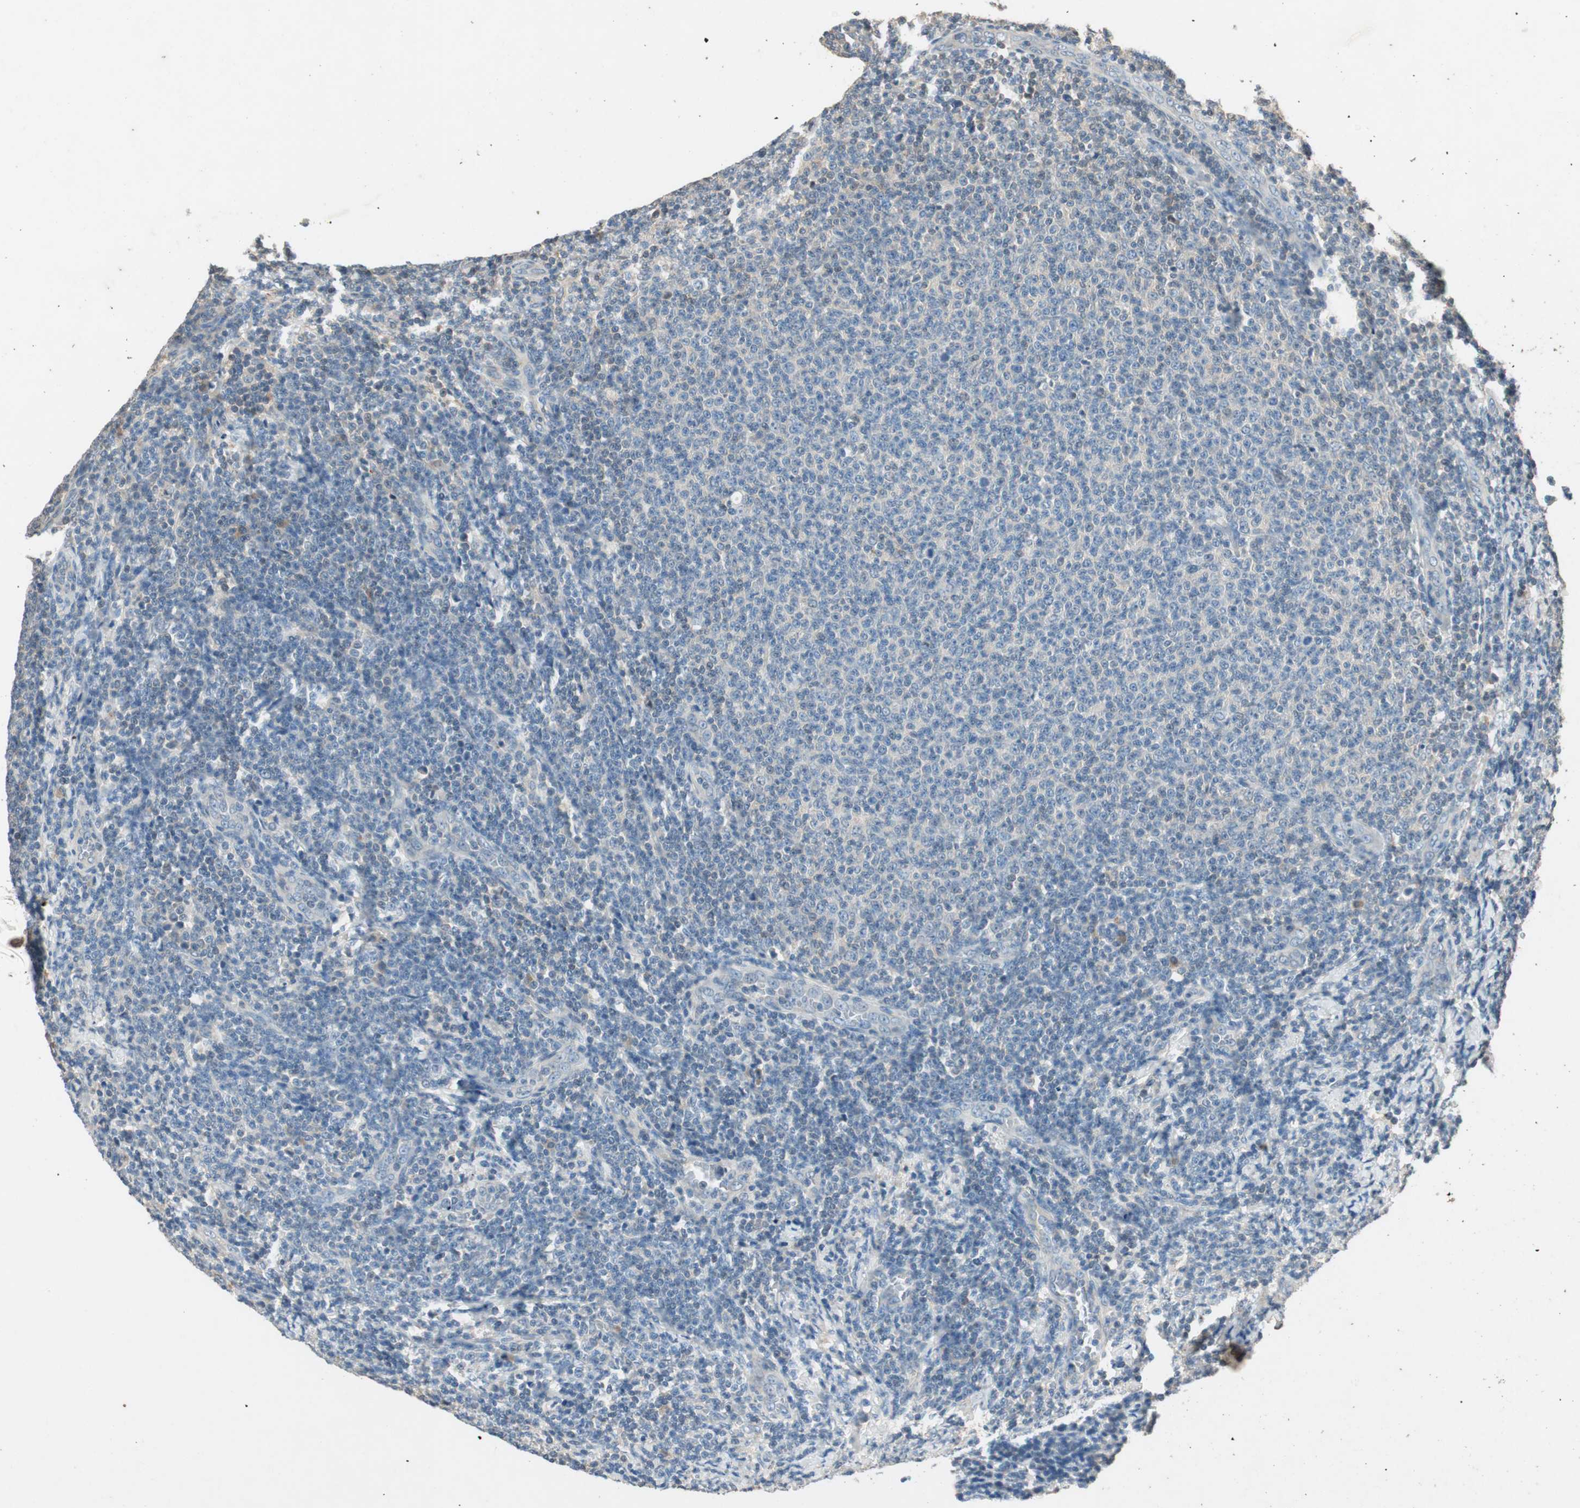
{"staining": {"intensity": "negative", "quantity": "none", "location": "none"}, "tissue": "lymphoma", "cell_type": "Tumor cells", "image_type": "cancer", "snomed": [{"axis": "morphology", "description": "Malignant lymphoma, non-Hodgkin's type, Low grade"}, {"axis": "topography", "description": "Lymph node"}], "caption": "The photomicrograph reveals no staining of tumor cells in low-grade malignant lymphoma, non-Hodgkin's type.", "gene": "SERPINB5", "patient": {"sex": "male", "age": 66}}